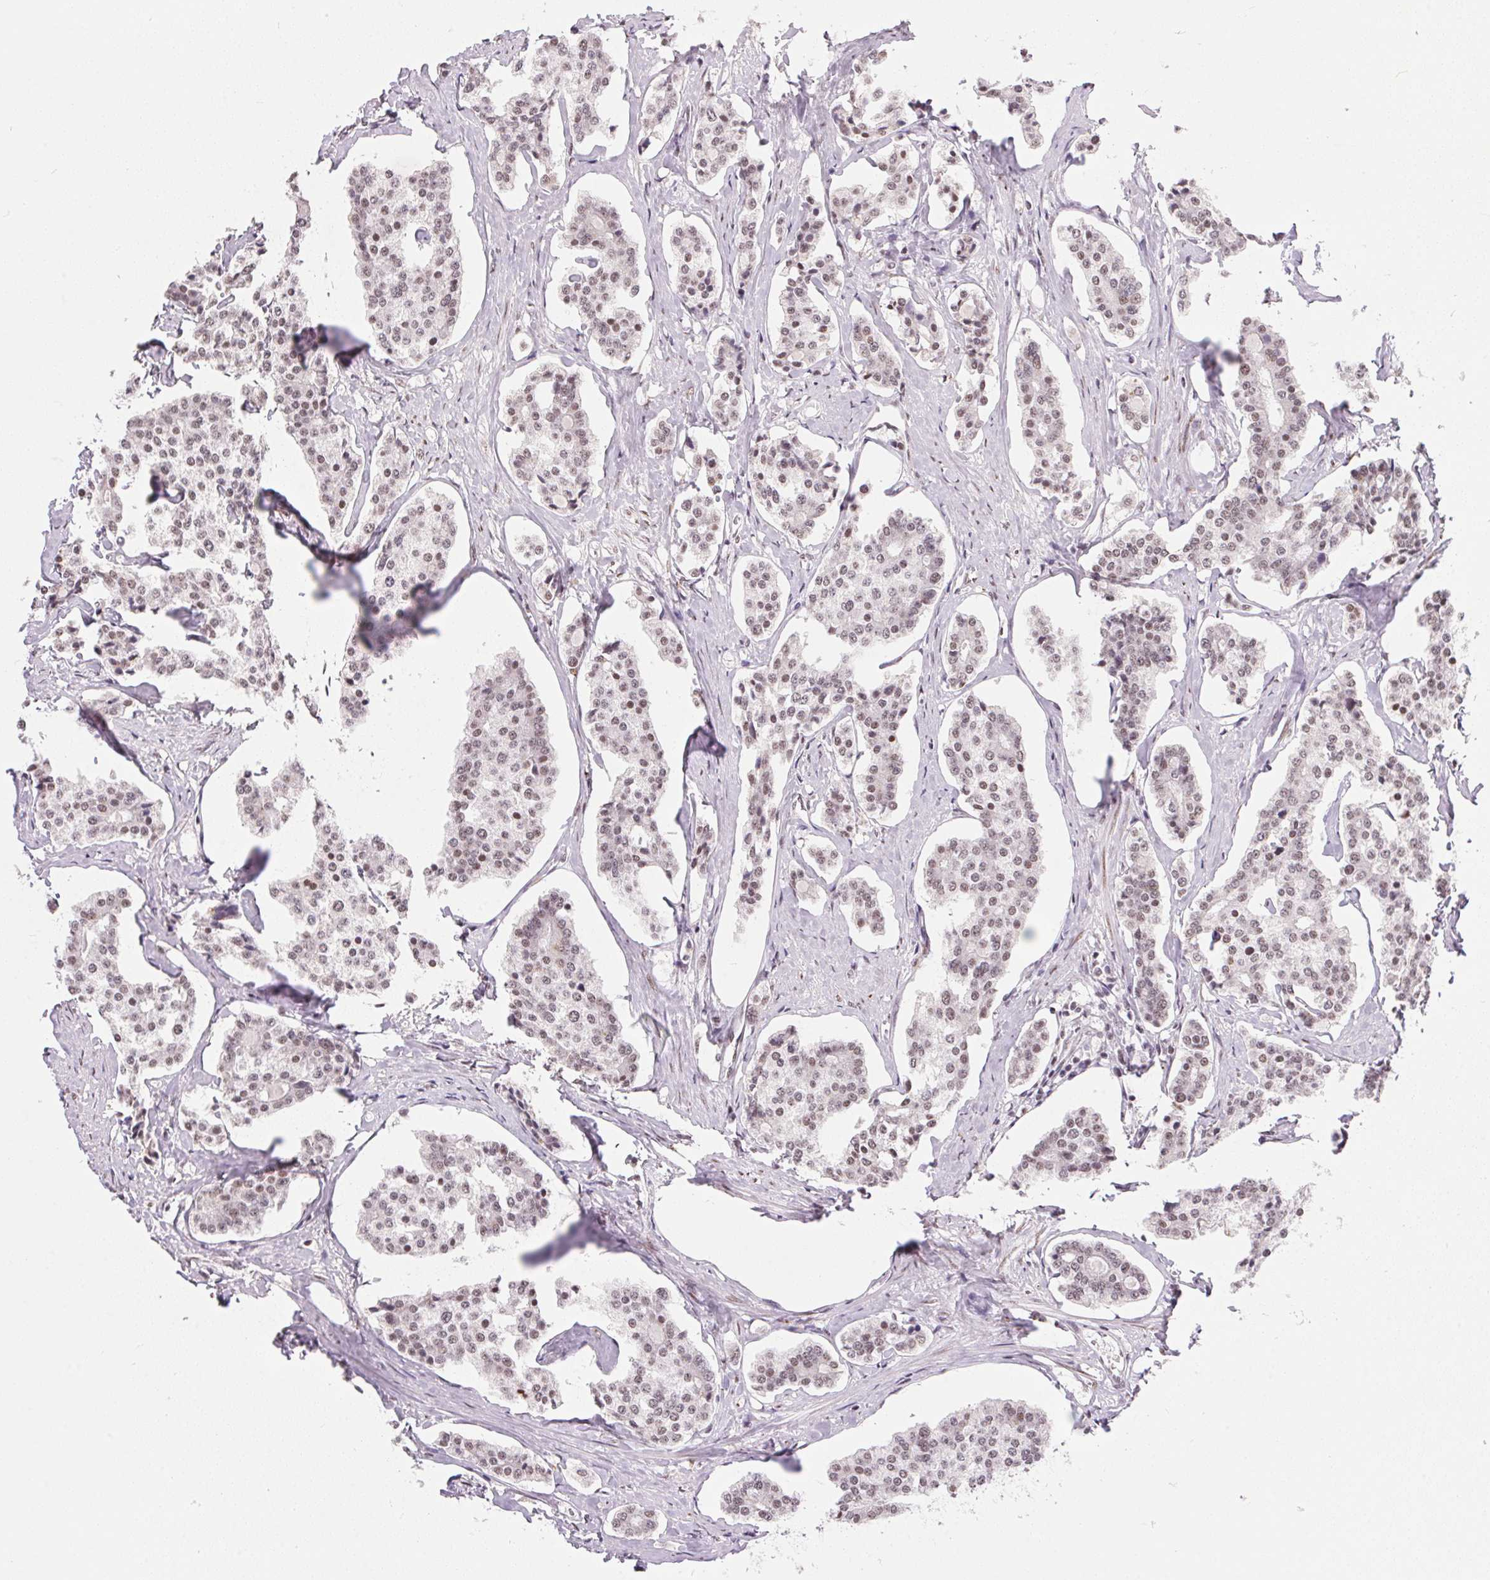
{"staining": {"intensity": "weak", "quantity": "25%-75%", "location": "nuclear"}, "tissue": "carcinoid", "cell_type": "Tumor cells", "image_type": "cancer", "snomed": [{"axis": "morphology", "description": "Carcinoid, malignant, NOS"}, {"axis": "topography", "description": "Small intestine"}], "caption": "Brown immunohistochemical staining in human malignant carcinoid displays weak nuclear positivity in about 25%-75% of tumor cells.", "gene": "NFE2L1", "patient": {"sex": "female", "age": 65}}